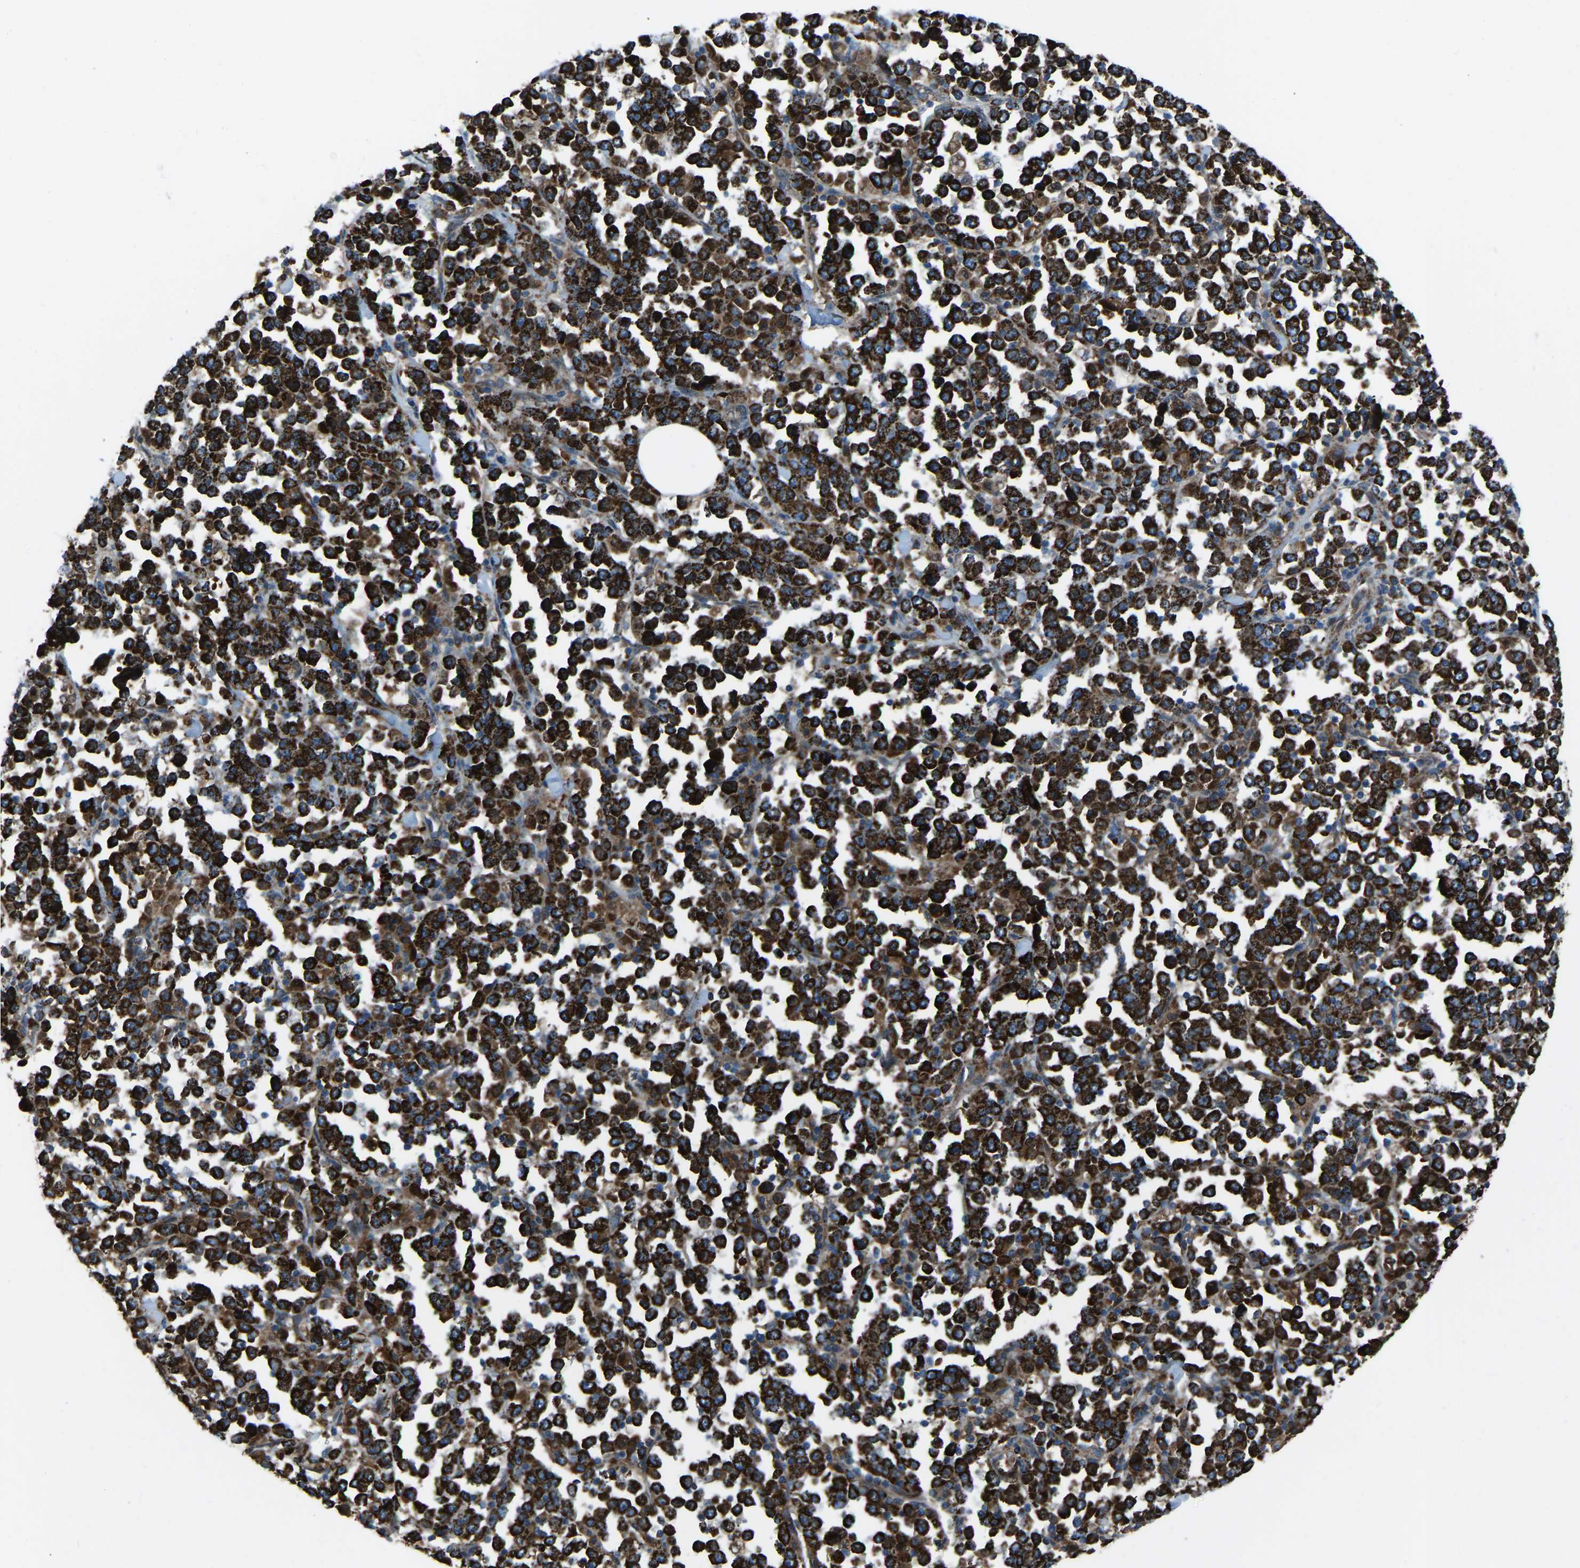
{"staining": {"intensity": "strong", "quantity": ">75%", "location": "cytoplasmic/membranous"}, "tissue": "stomach cancer", "cell_type": "Tumor cells", "image_type": "cancer", "snomed": [{"axis": "morphology", "description": "Normal tissue, NOS"}, {"axis": "morphology", "description": "Adenocarcinoma, NOS"}, {"axis": "topography", "description": "Stomach, upper"}, {"axis": "topography", "description": "Stomach"}], "caption": "Immunohistochemistry (IHC) (DAB) staining of human adenocarcinoma (stomach) shows strong cytoplasmic/membranous protein staining in approximately >75% of tumor cells.", "gene": "AKR1A1", "patient": {"sex": "male", "age": 59}}